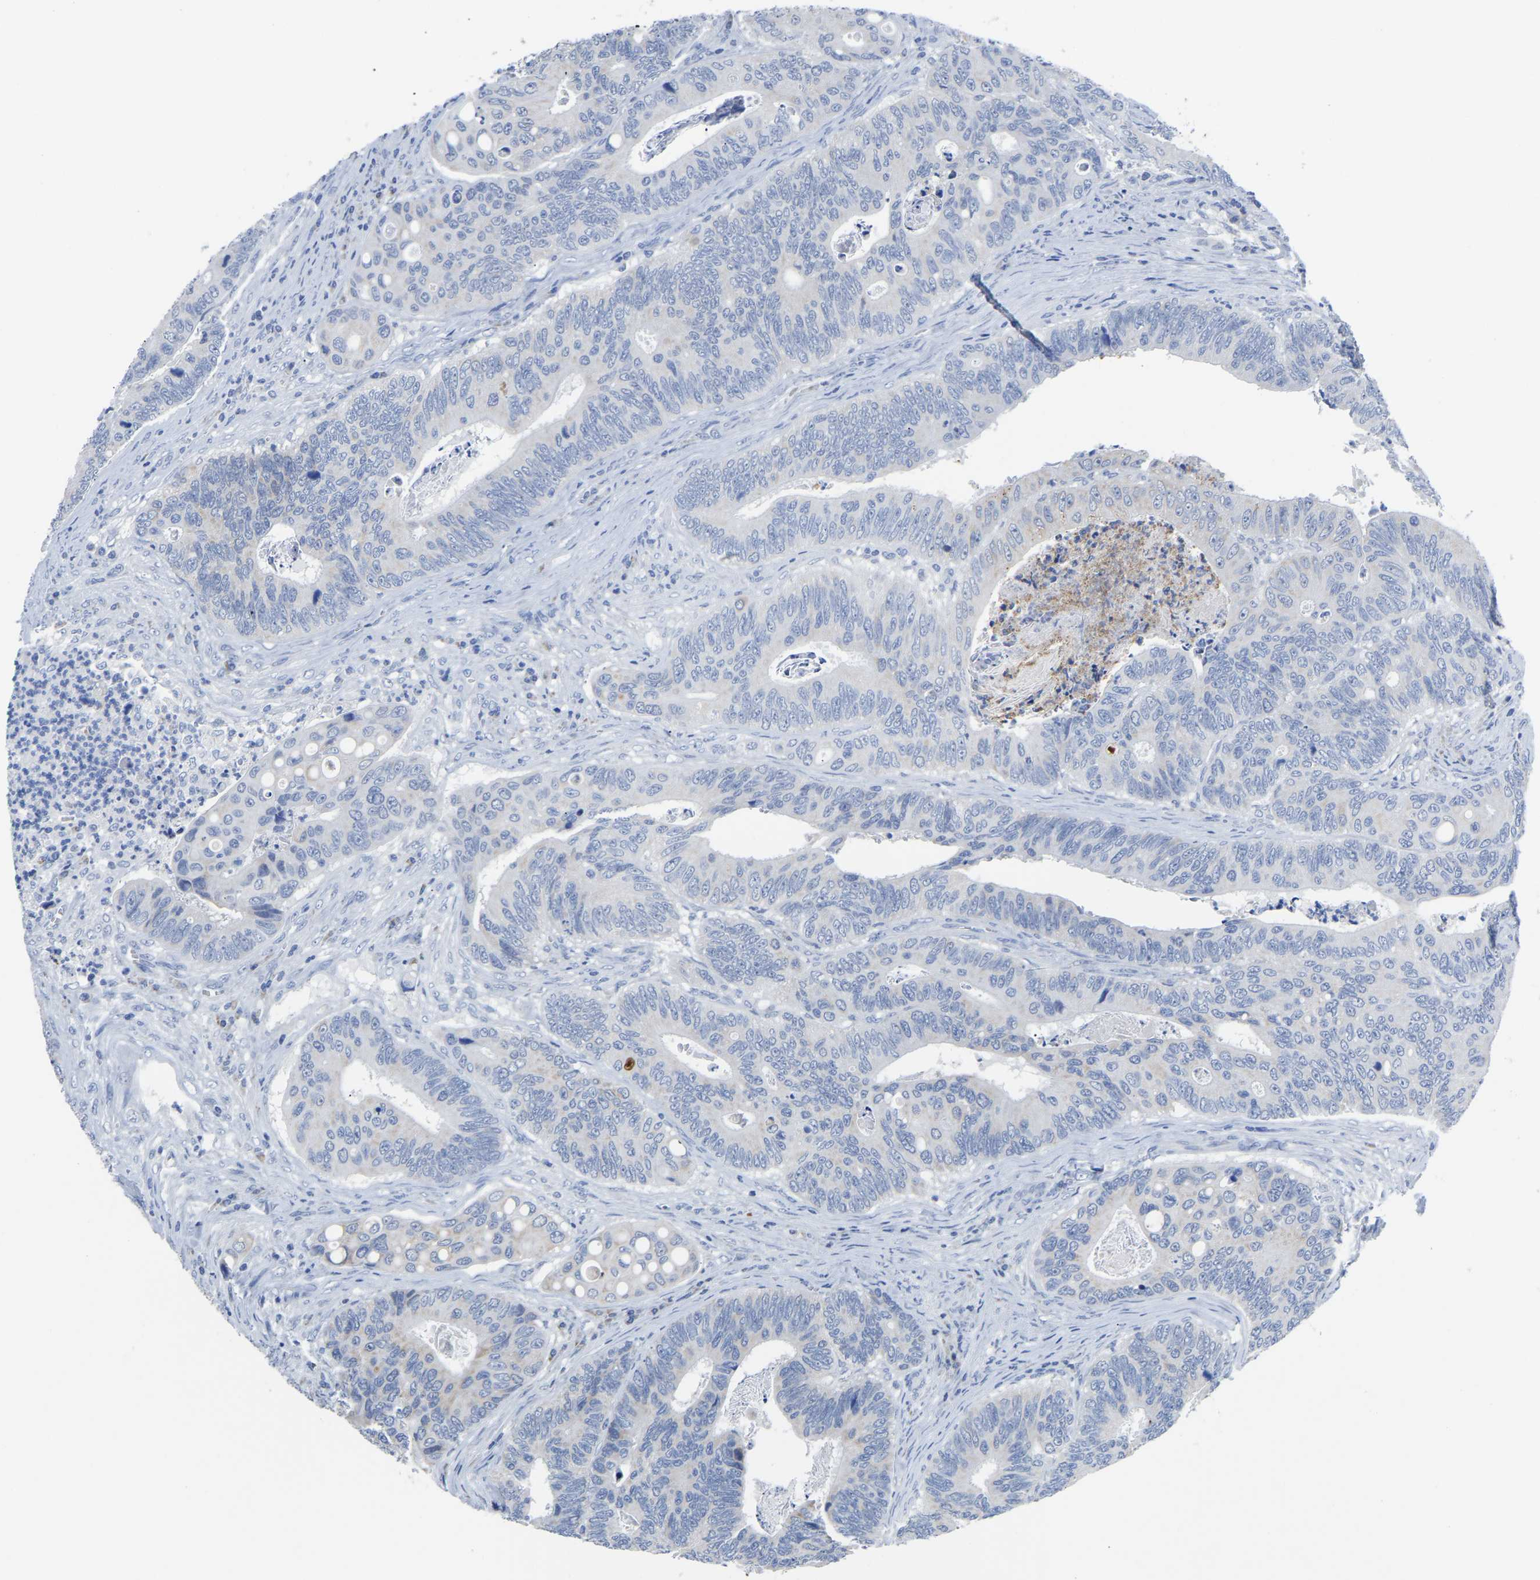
{"staining": {"intensity": "negative", "quantity": "none", "location": "none"}, "tissue": "colorectal cancer", "cell_type": "Tumor cells", "image_type": "cancer", "snomed": [{"axis": "morphology", "description": "Inflammation, NOS"}, {"axis": "morphology", "description": "Adenocarcinoma, NOS"}, {"axis": "topography", "description": "Colon"}], "caption": "This is an immunohistochemistry (IHC) photomicrograph of human colorectal cancer. There is no positivity in tumor cells.", "gene": "ETFA", "patient": {"sex": "male", "age": 72}}